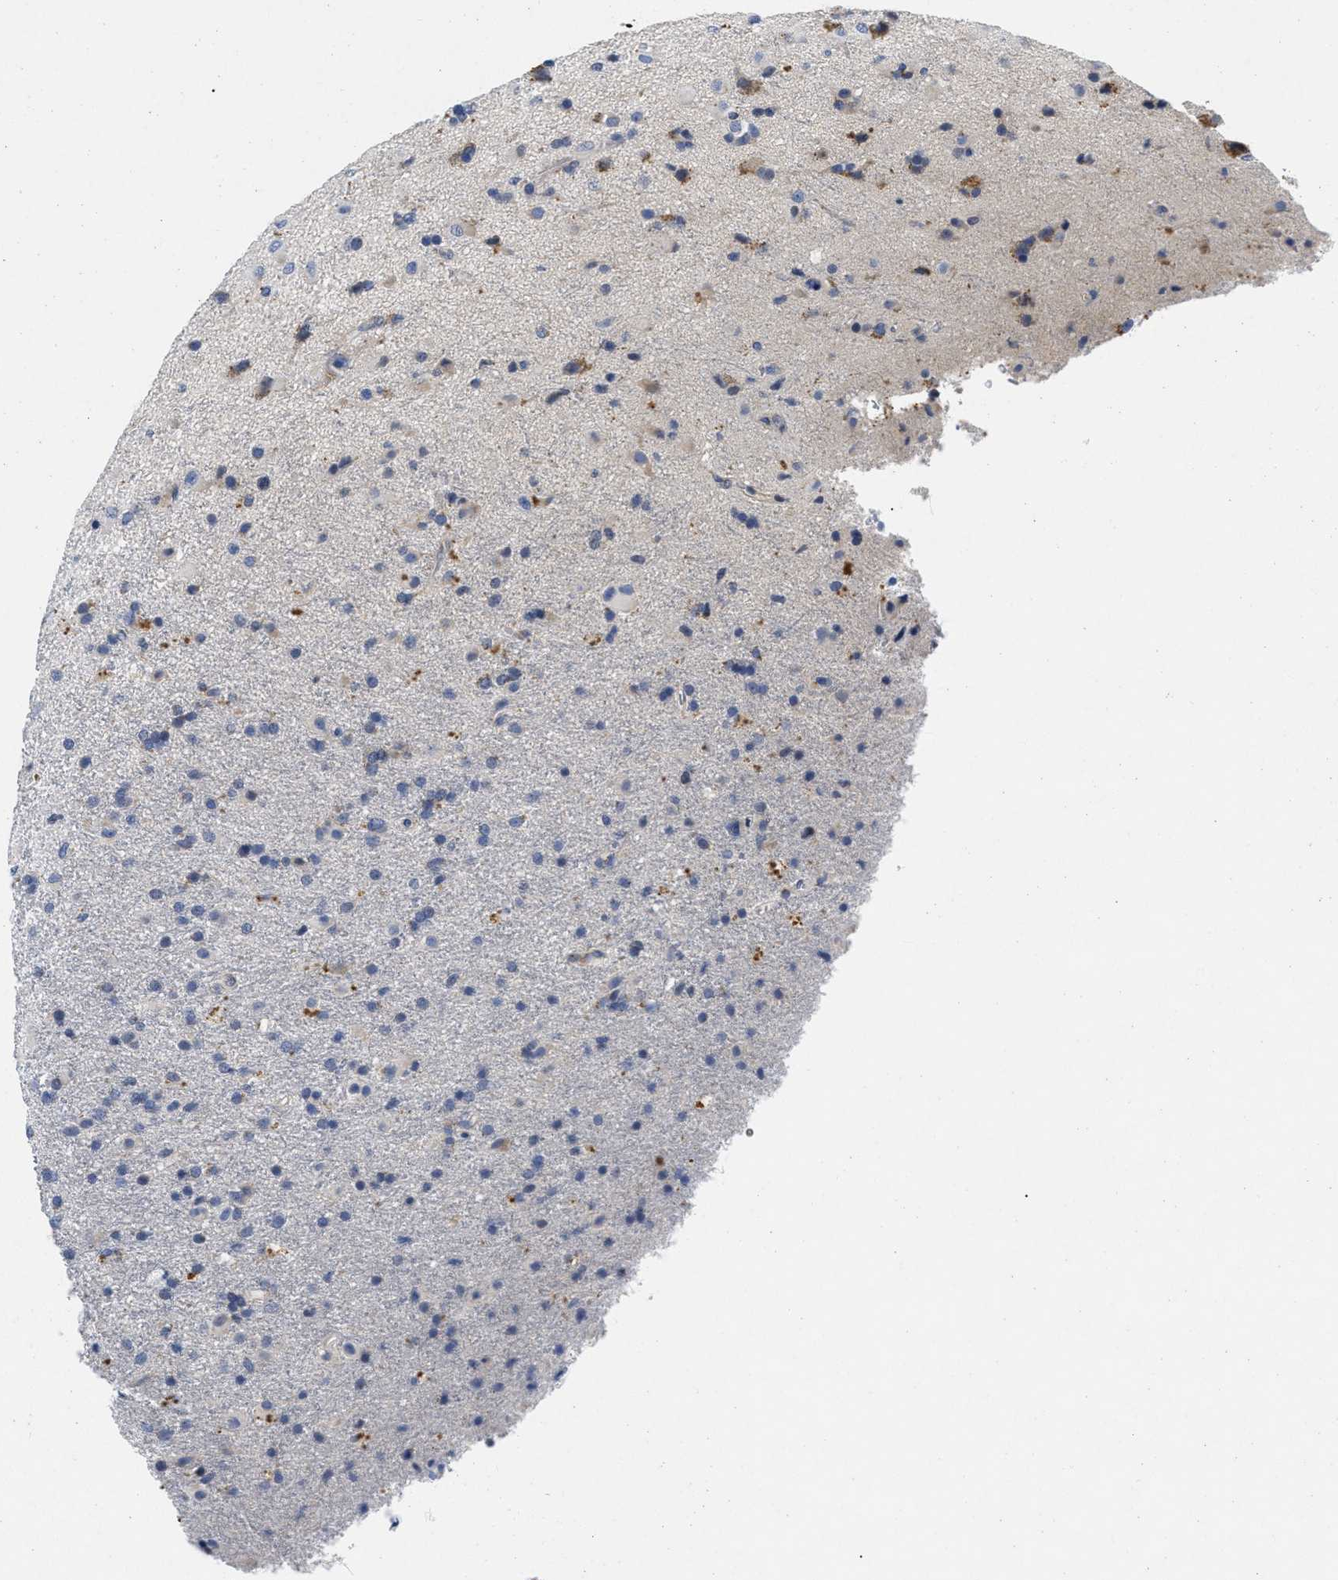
{"staining": {"intensity": "negative", "quantity": "none", "location": "none"}, "tissue": "glioma", "cell_type": "Tumor cells", "image_type": "cancer", "snomed": [{"axis": "morphology", "description": "Glioma, malignant, Low grade"}, {"axis": "topography", "description": "Brain"}], "caption": "The histopathology image demonstrates no significant expression in tumor cells of glioma. Brightfield microscopy of IHC stained with DAB (brown) and hematoxylin (blue), captured at high magnification.", "gene": "LAD1", "patient": {"sex": "male", "age": 65}}